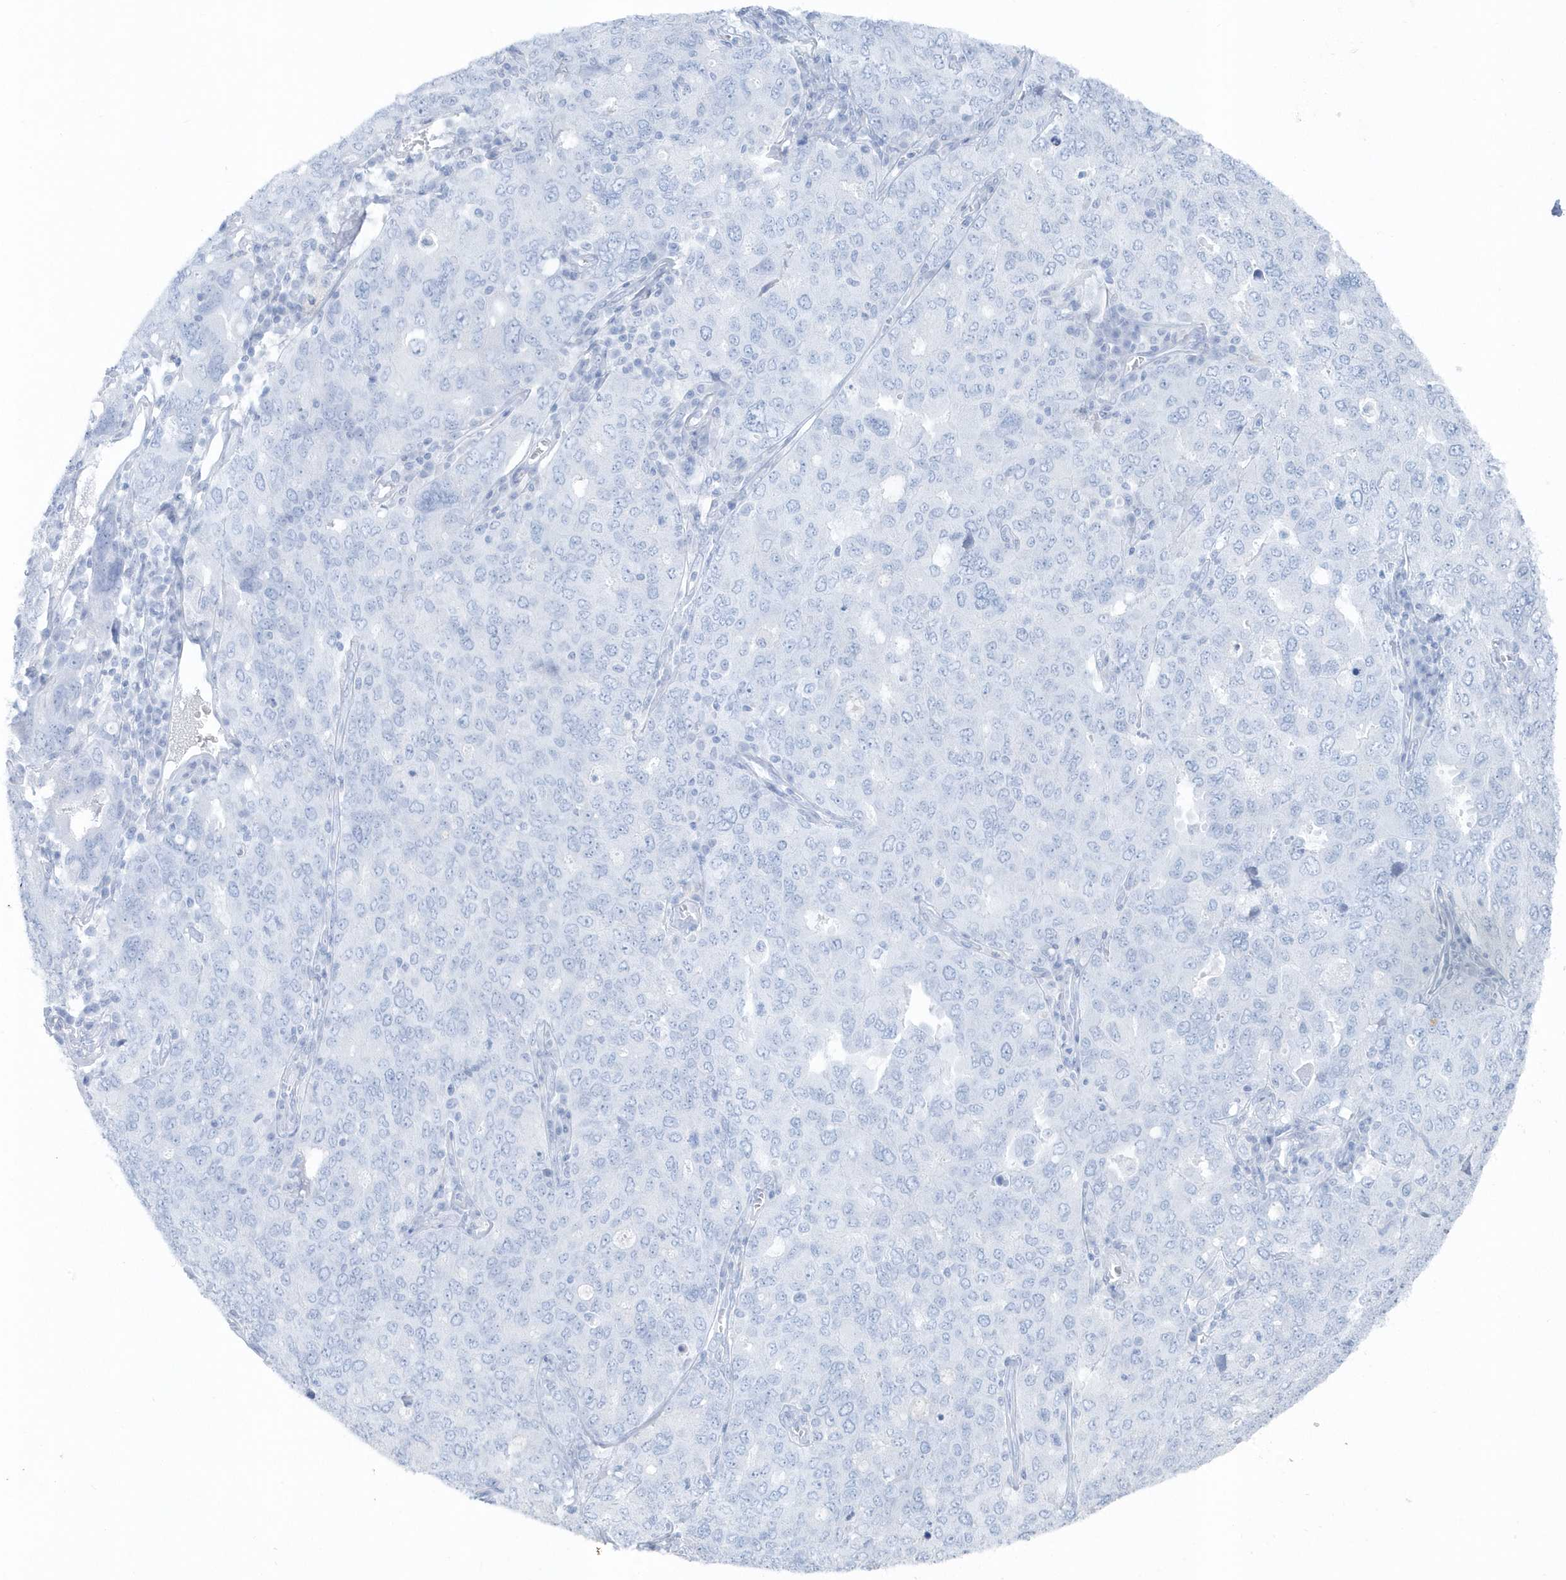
{"staining": {"intensity": "negative", "quantity": "none", "location": "none"}, "tissue": "ovarian cancer", "cell_type": "Tumor cells", "image_type": "cancer", "snomed": [{"axis": "morphology", "description": "Carcinoma, endometroid"}, {"axis": "topography", "description": "Ovary"}], "caption": "The photomicrograph exhibits no staining of tumor cells in ovarian cancer.", "gene": "FAM98A", "patient": {"sex": "female", "age": 62}}